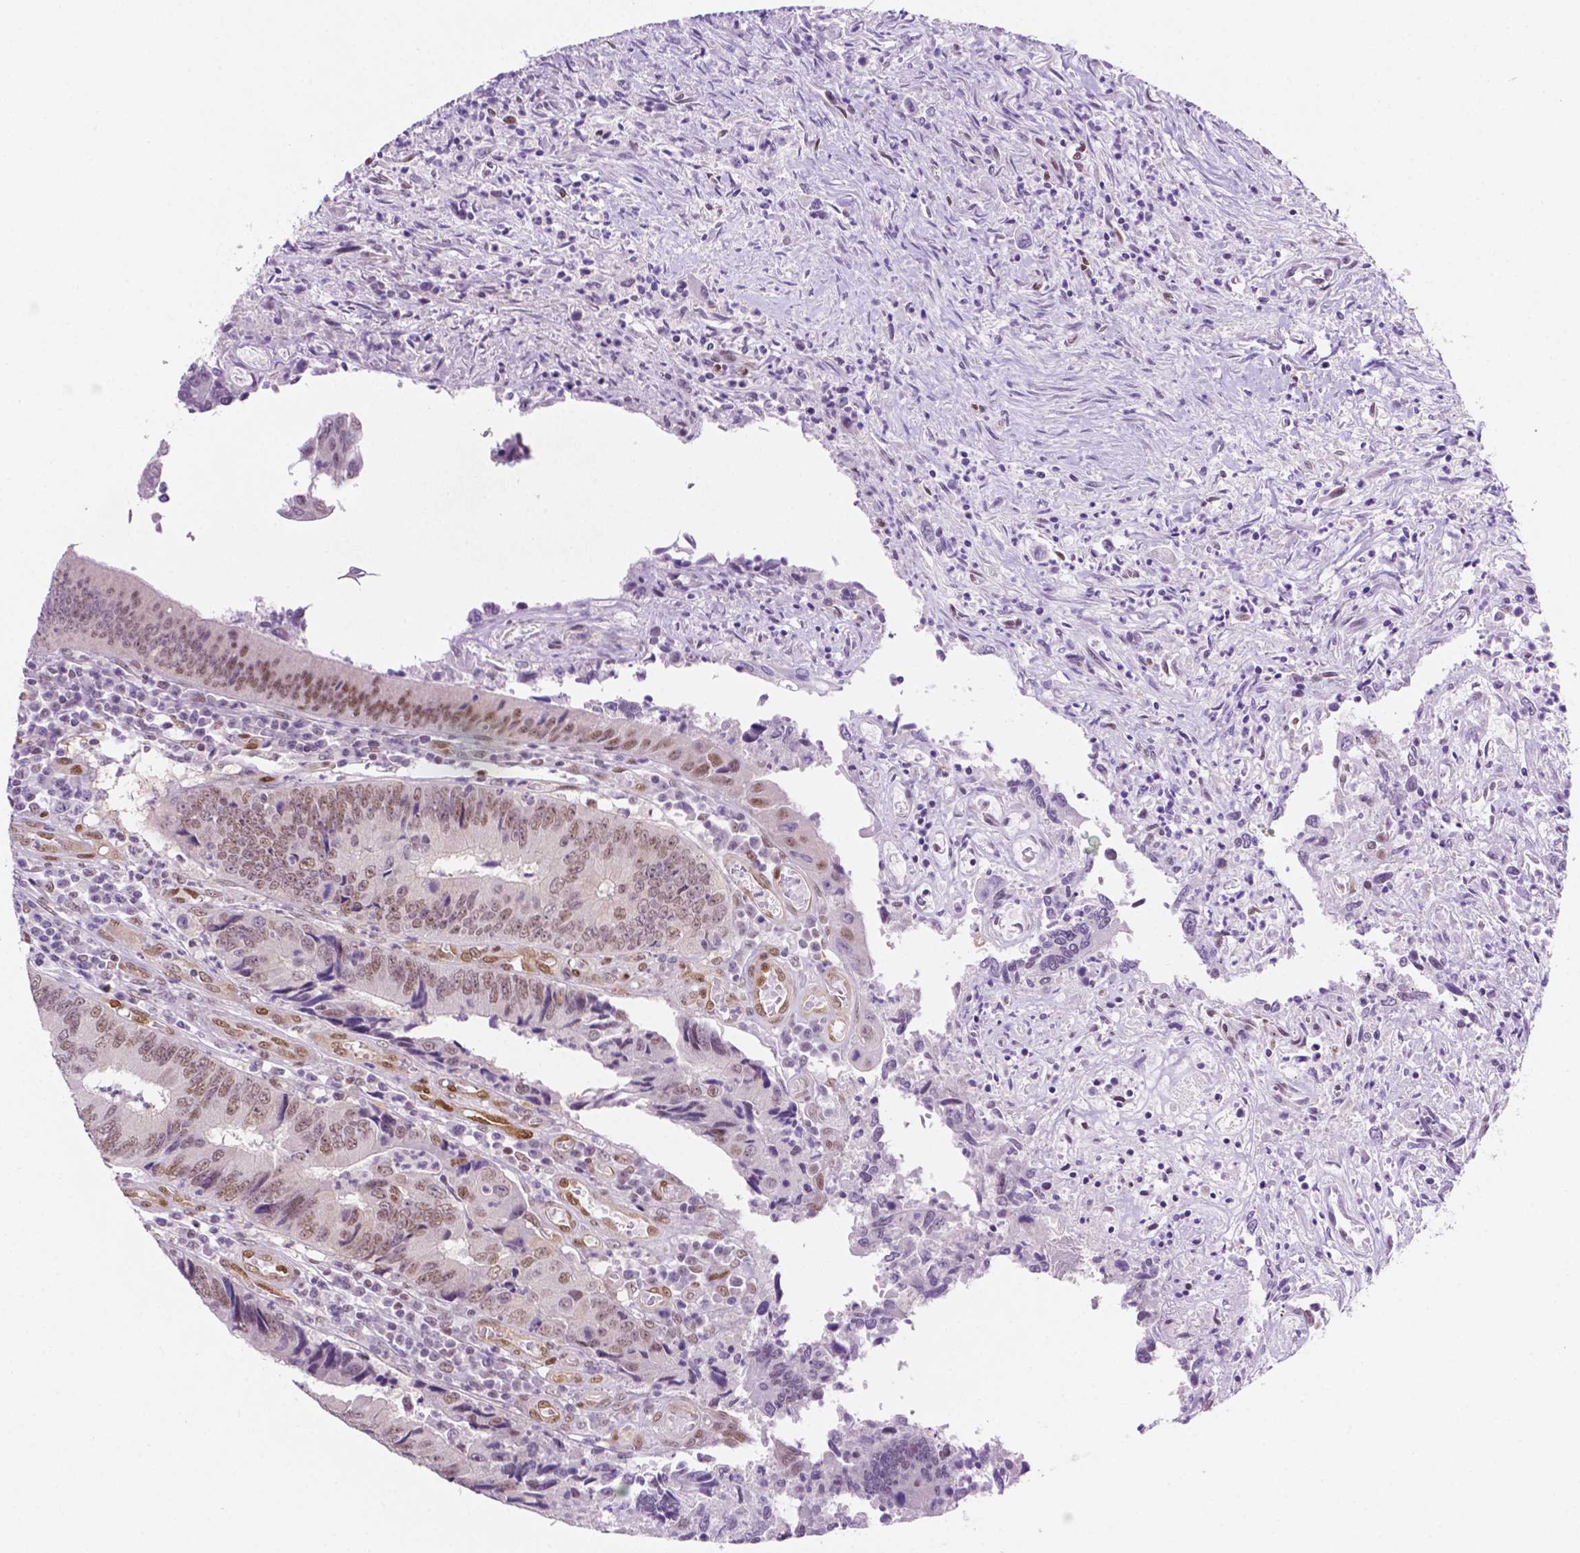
{"staining": {"intensity": "weak", "quantity": "25%-75%", "location": "nuclear"}, "tissue": "colorectal cancer", "cell_type": "Tumor cells", "image_type": "cancer", "snomed": [{"axis": "morphology", "description": "Adenocarcinoma, NOS"}, {"axis": "topography", "description": "Colon"}], "caption": "Colorectal adenocarcinoma was stained to show a protein in brown. There is low levels of weak nuclear expression in about 25%-75% of tumor cells.", "gene": "ERF", "patient": {"sex": "female", "age": 67}}